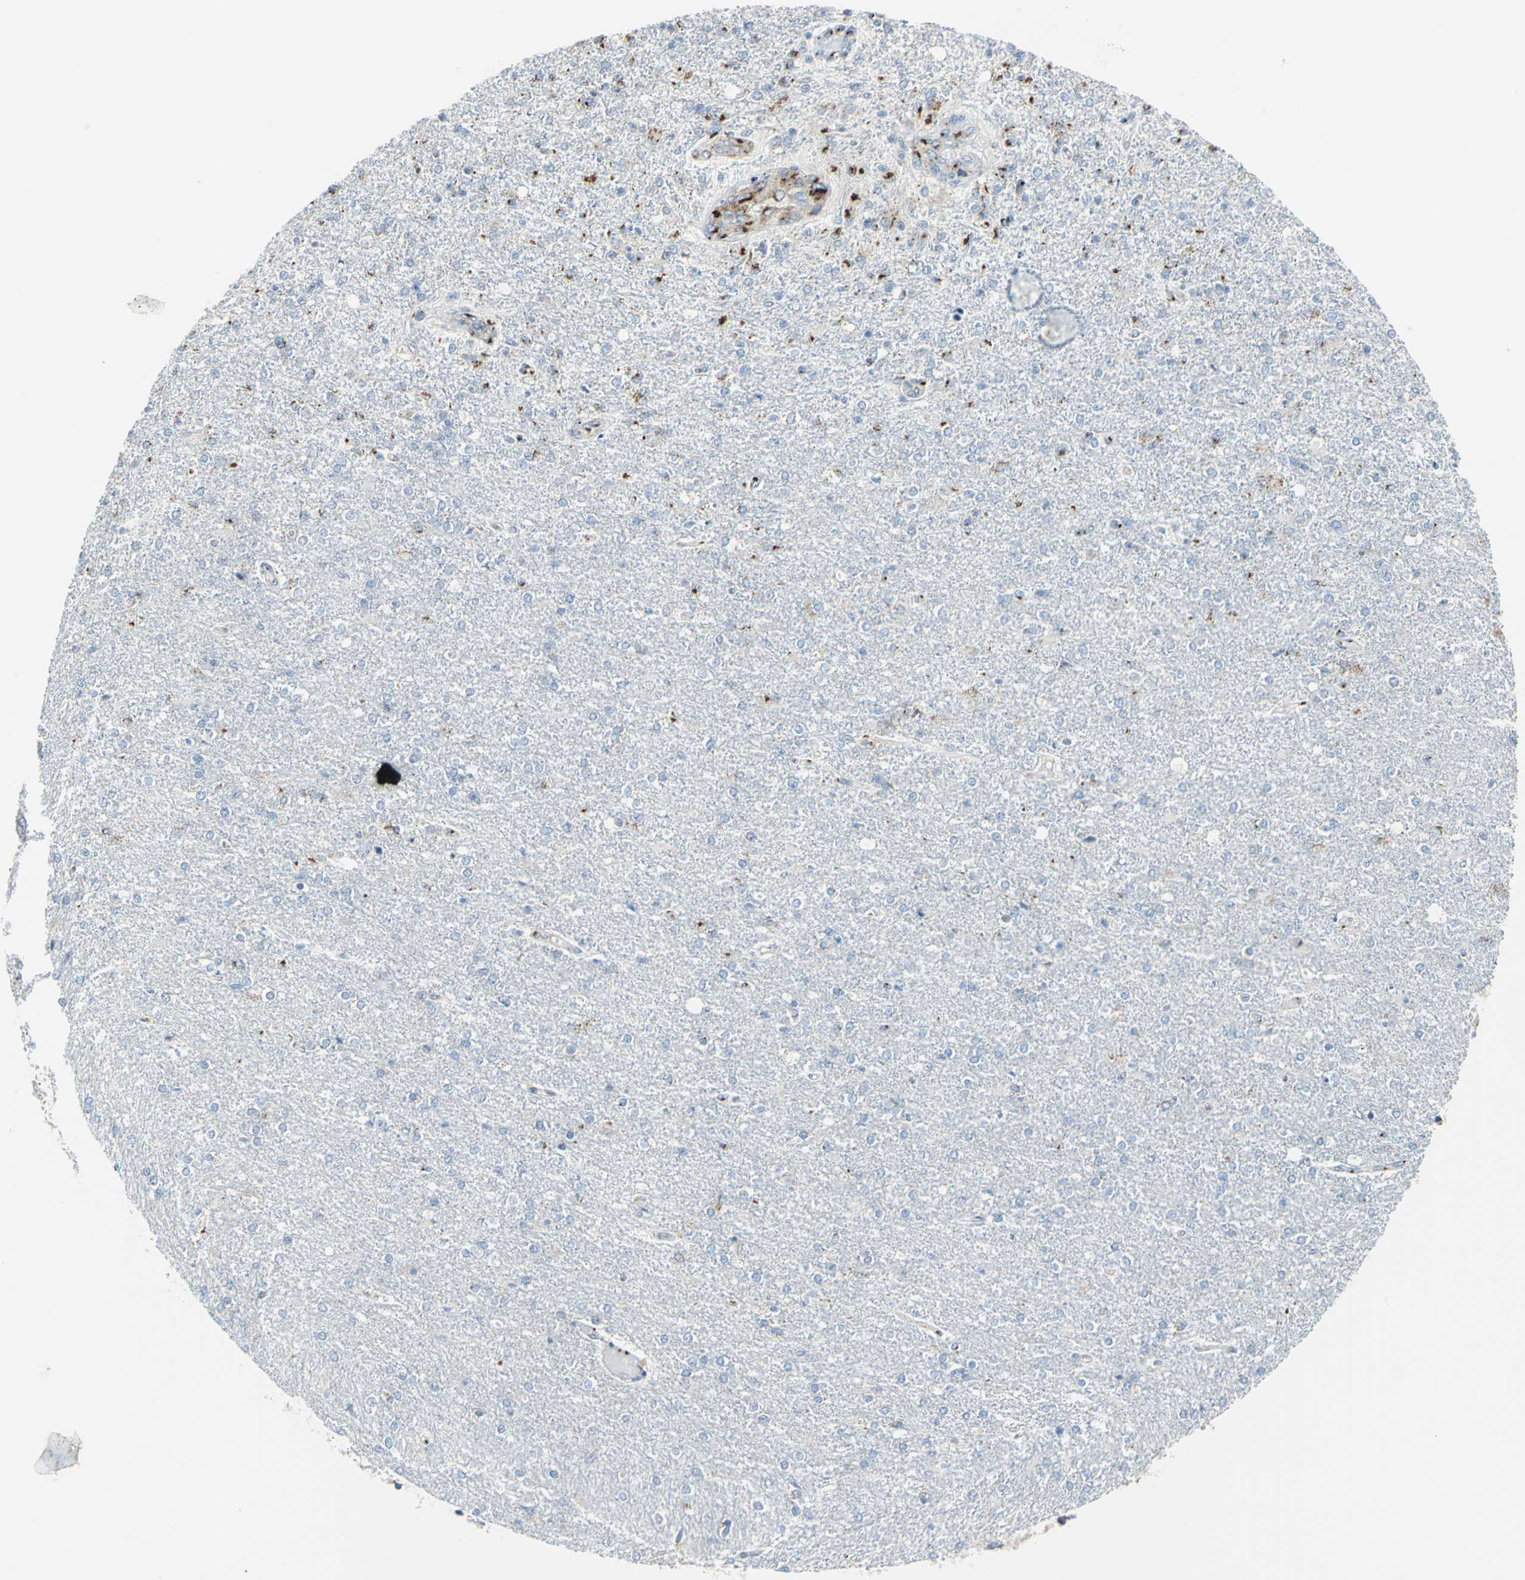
{"staining": {"intensity": "moderate", "quantity": "25%-75%", "location": "cytoplasmic/membranous"}, "tissue": "glioma", "cell_type": "Tumor cells", "image_type": "cancer", "snomed": [{"axis": "morphology", "description": "Glioma, malignant, High grade"}, {"axis": "topography", "description": "Cerebral cortex"}], "caption": "About 25%-75% of tumor cells in malignant high-grade glioma exhibit moderate cytoplasmic/membranous protein expression as visualized by brown immunohistochemical staining.", "gene": "GPR3", "patient": {"sex": "male", "age": 76}}